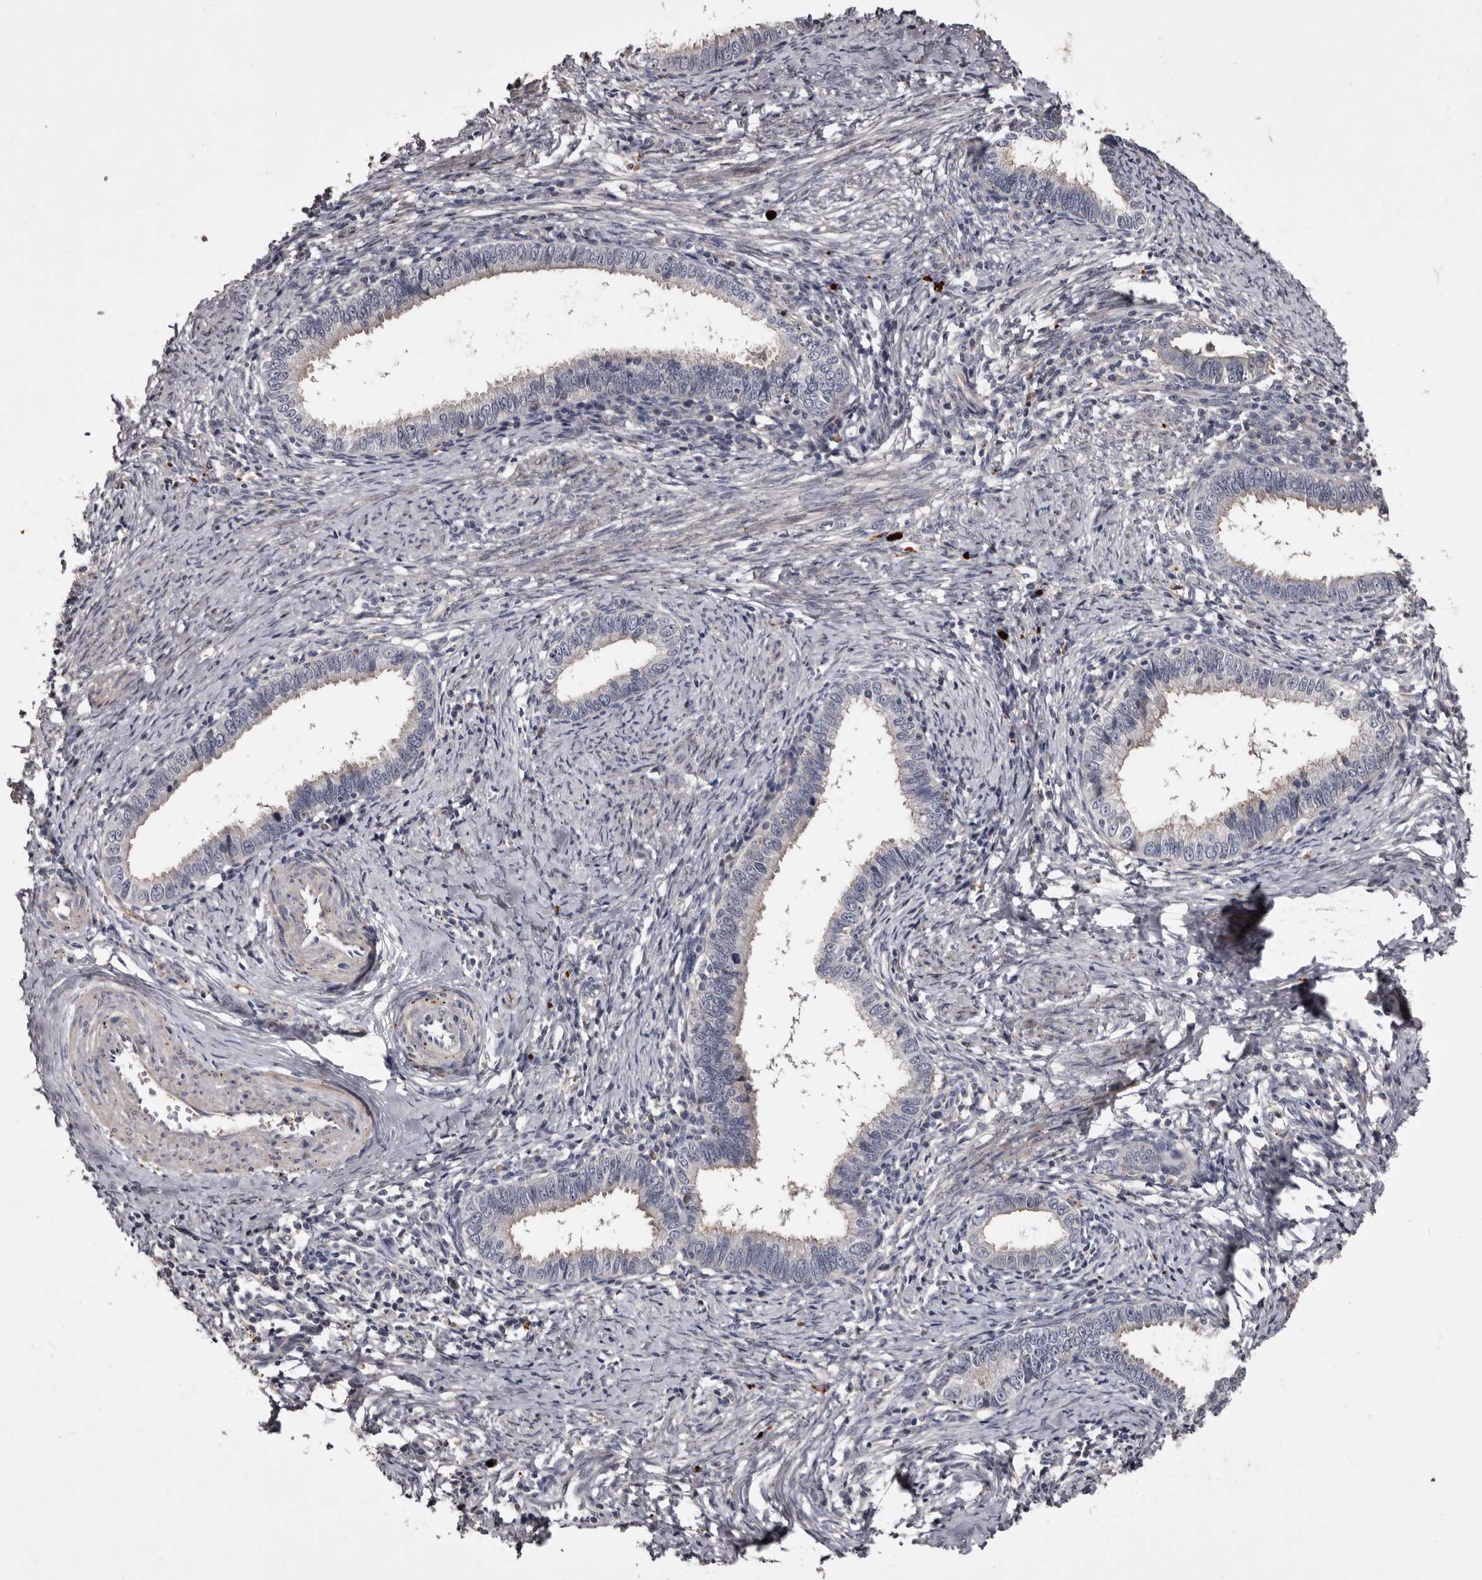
{"staining": {"intensity": "negative", "quantity": "none", "location": "none"}, "tissue": "cervical cancer", "cell_type": "Tumor cells", "image_type": "cancer", "snomed": [{"axis": "morphology", "description": "Adenocarcinoma, NOS"}, {"axis": "topography", "description": "Cervix"}], "caption": "The micrograph reveals no staining of tumor cells in cervical adenocarcinoma.", "gene": "SLC10A4", "patient": {"sex": "female", "age": 36}}